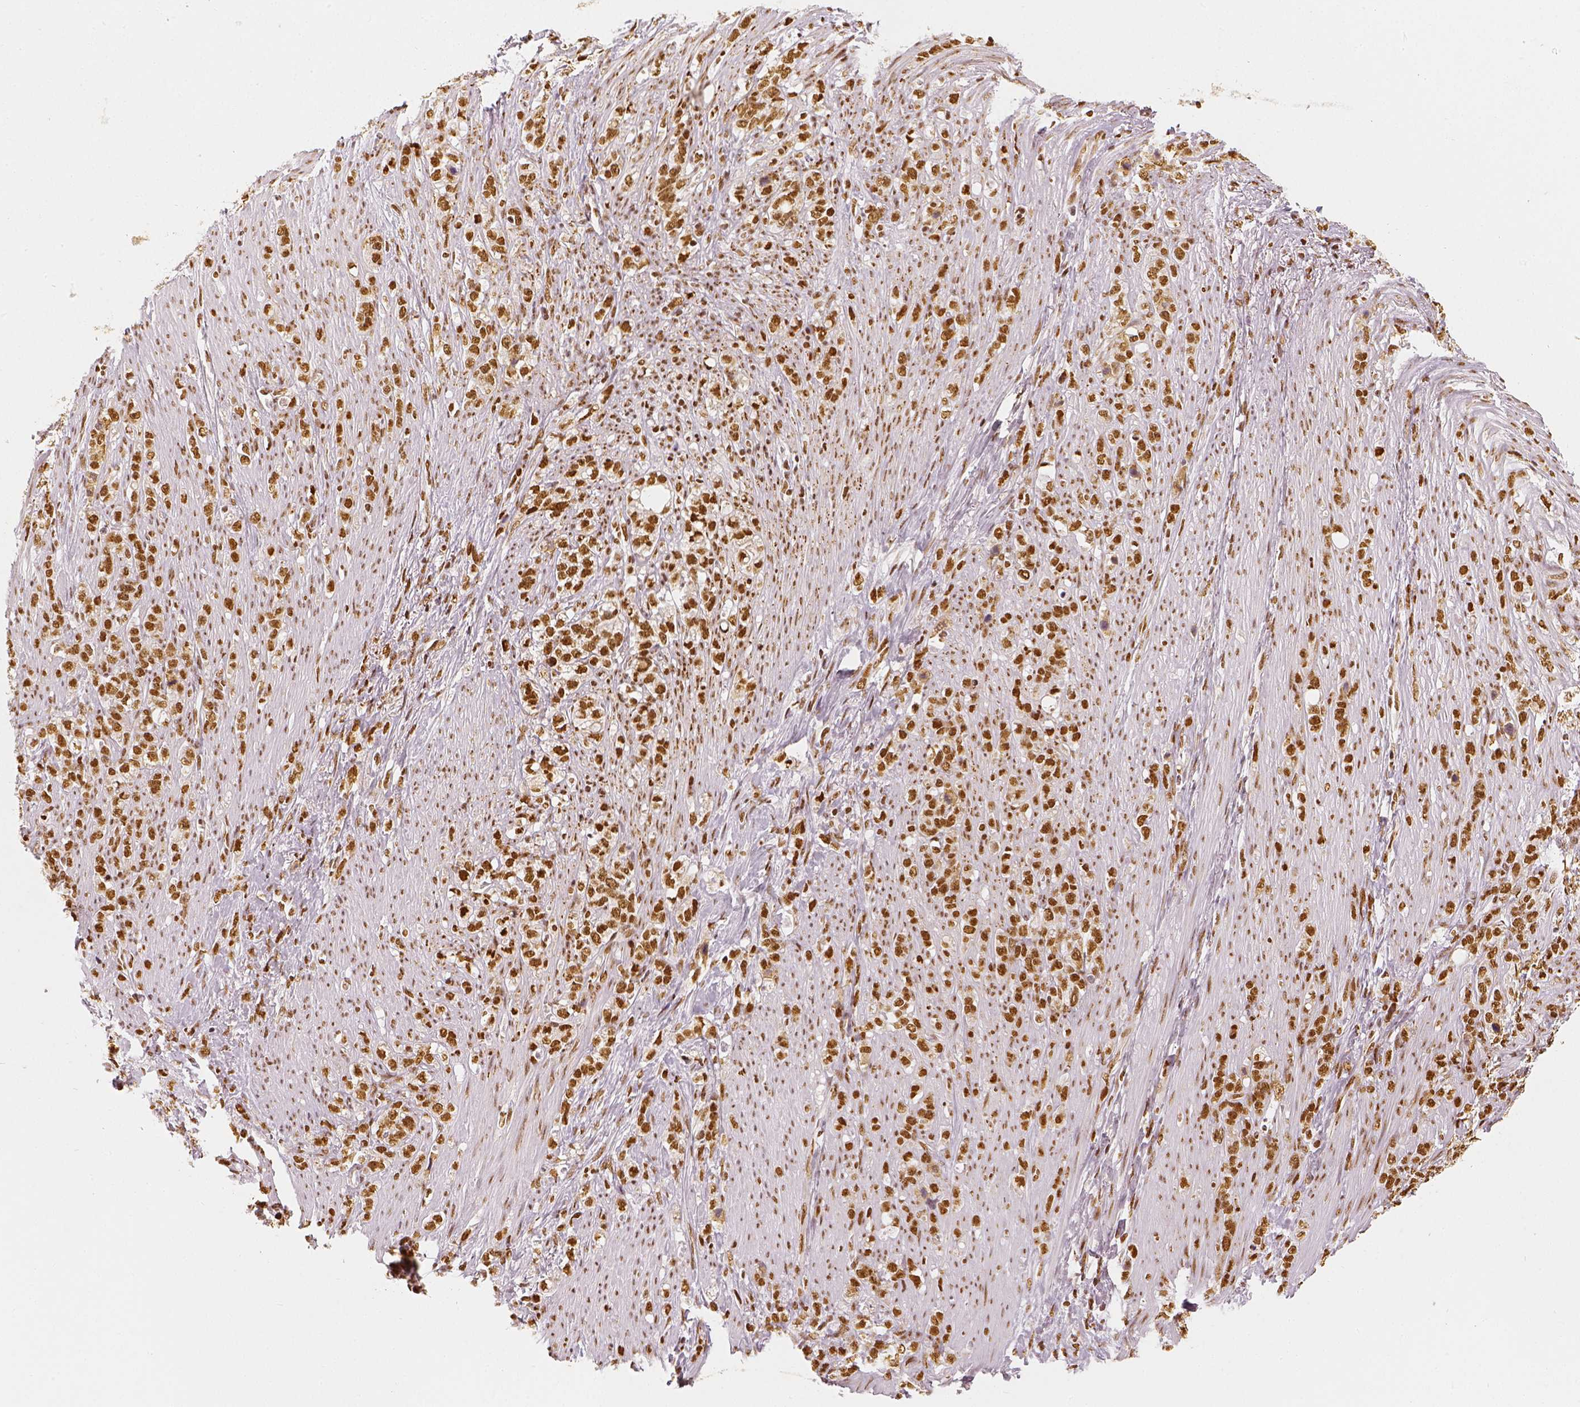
{"staining": {"intensity": "strong", "quantity": ">75%", "location": "nuclear"}, "tissue": "stomach cancer", "cell_type": "Tumor cells", "image_type": "cancer", "snomed": [{"axis": "morphology", "description": "Adenocarcinoma, NOS"}, {"axis": "topography", "description": "Stomach, lower"}], "caption": "DAB (3,3'-diaminobenzidine) immunohistochemical staining of human adenocarcinoma (stomach) displays strong nuclear protein positivity in approximately >75% of tumor cells.", "gene": "KDM5B", "patient": {"sex": "male", "age": 88}}